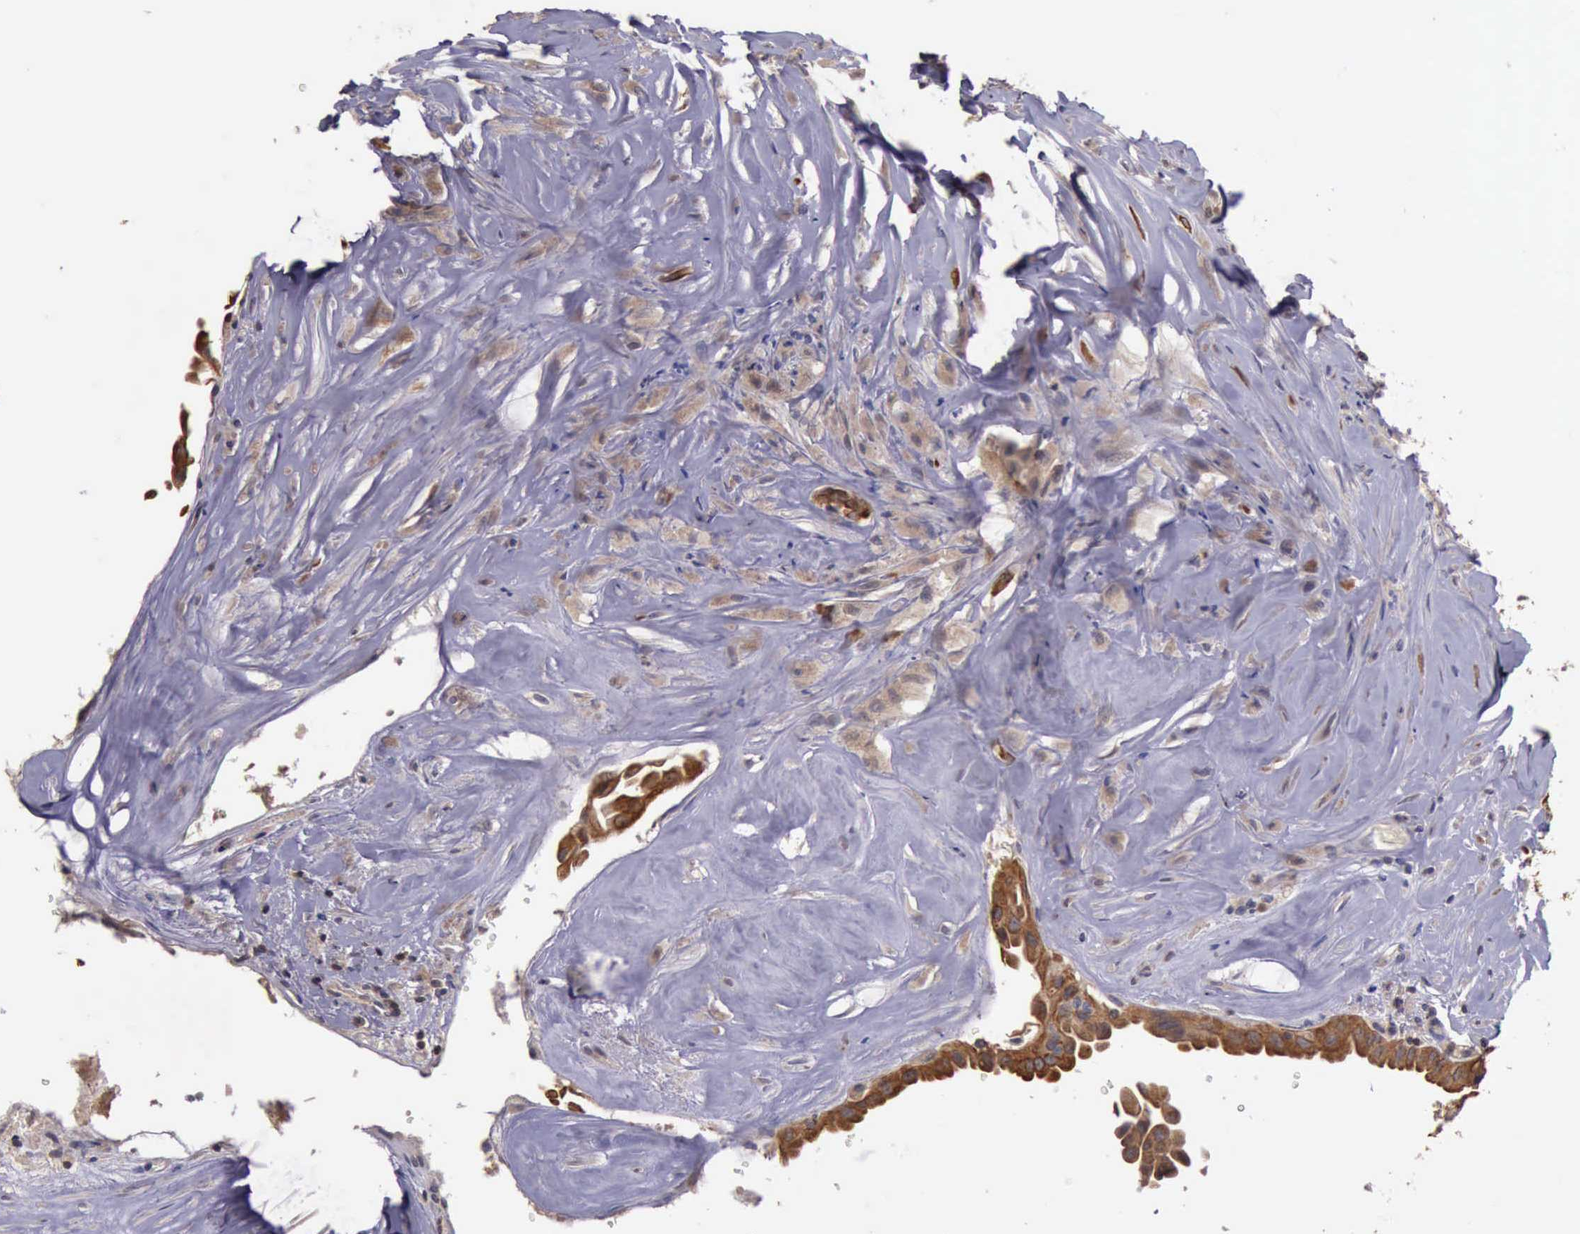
{"staining": {"intensity": "weak", "quantity": ">75%", "location": "cytoplasmic/membranous"}, "tissue": "thyroid cancer", "cell_type": "Tumor cells", "image_type": "cancer", "snomed": [{"axis": "morphology", "description": "Papillary adenocarcinoma, NOS"}, {"axis": "topography", "description": "Thyroid gland"}], "caption": "This micrograph demonstrates immunohistochemistry (IHC) staining of human papillary adenocarcinoma (thyroid), with low weak cytoplasmic/membranous positivity in approximately >75% of tumor cells.", "gene": "RAB39B", "patient": {"sex": "male", "age": 87}}